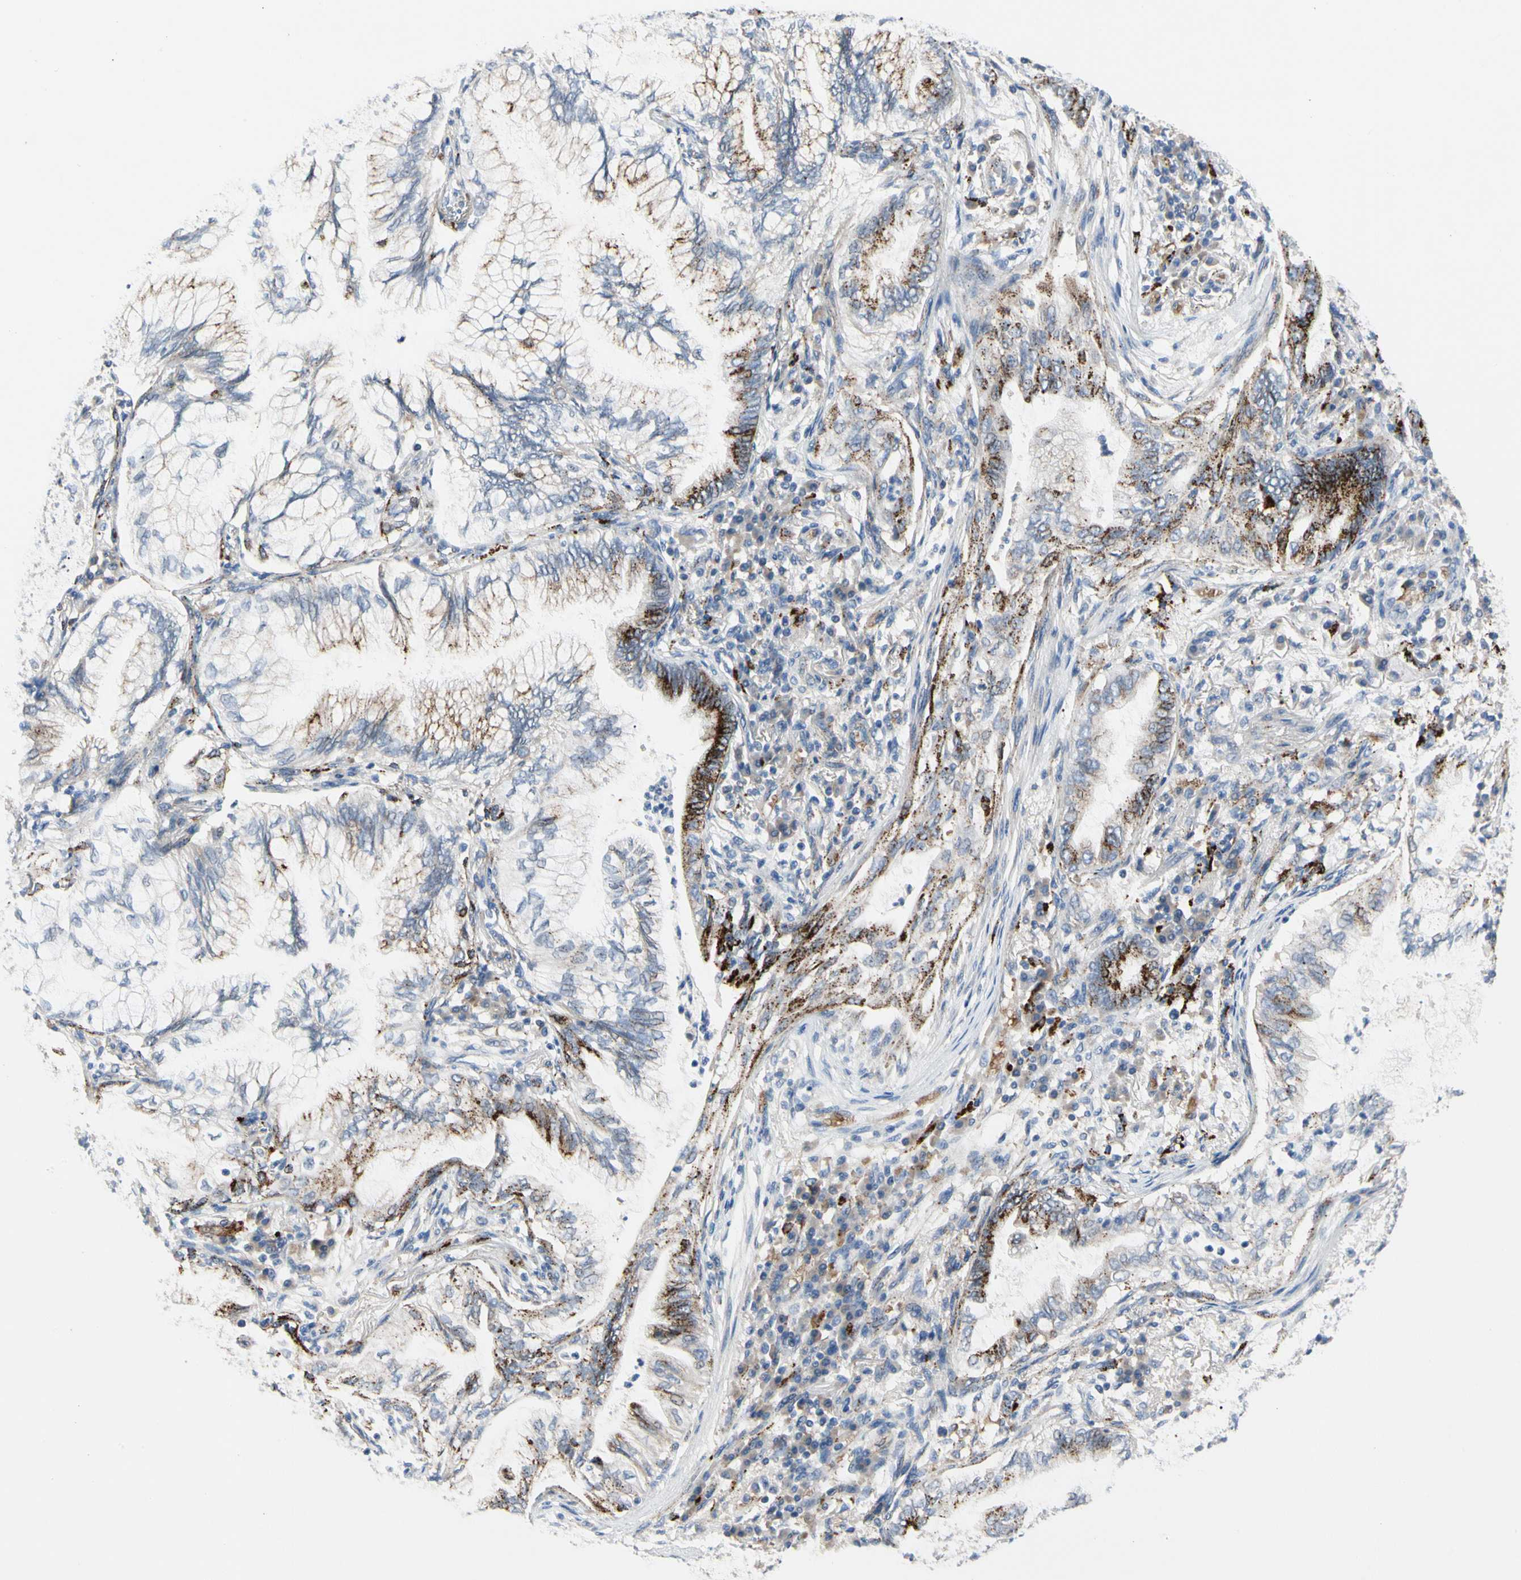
{"staining": {"intensity": "strong", "quantity": "25%-75%", "location": "cytoplasmic/membranous"}, "tissue": "lung cancer", "cell_type": "Tumor cells", "image_type": "cancer", "snomed": [{"axis": "morphology", "description": "Normal tissue, NOS"}, {"axis": "morphology", "description": "Adenocarcinoma, NOS"}, {"axis": "topography", "description": "Bronchus"}, {"axis": "topography", "description": "Lung"}], "caption": "Lung cancer was stained to show a protein in brown. There is high levels of strong cytoplasmic/membranous expression in about 25%-75% of tumor cells.", "gene": "RETSAT", "patient": {"sex": "female", "age": 70}}